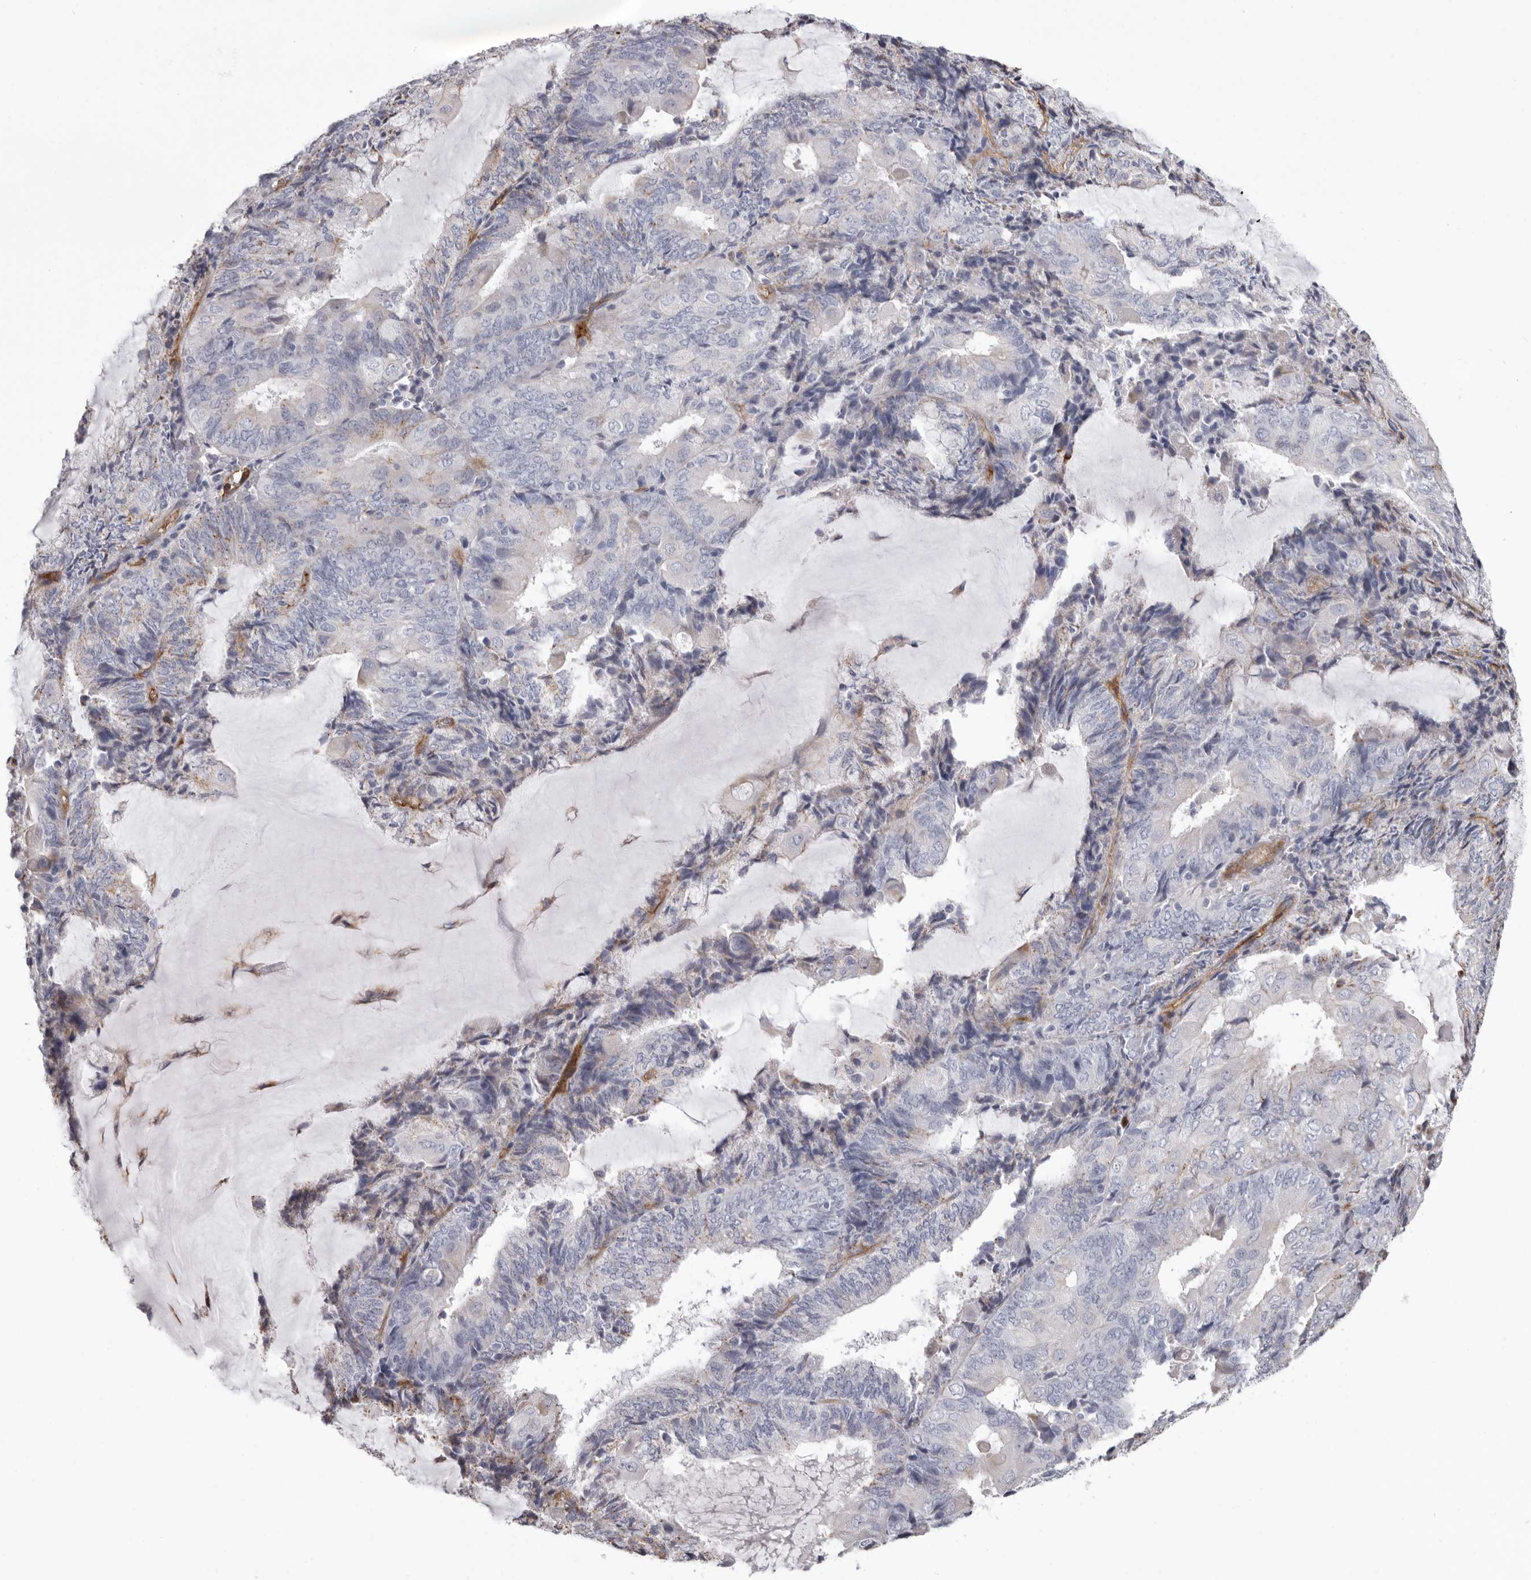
{"staining": {"intensity": "negative", "quantity": "none", "location": "none"}, "tissue": "endometrial cancer", "cell_type": "Tumor cells", "image_type": "cancer", "snomed": [{"axis": "morphology", "description": "Adenocarcinoma, NOS"}, {"axis": "topography", "description": "Endometrium"}], "caption": "Immunohistochemistry (IHC) of human endometrial cancer reveals no expression in tumor cells. The staining is performed using DAB brown chromogen with nuclei counter-stained in using hematoxylin.", "gene": "ADGRL4", "patient": {"sex": "female", "age": 81}}